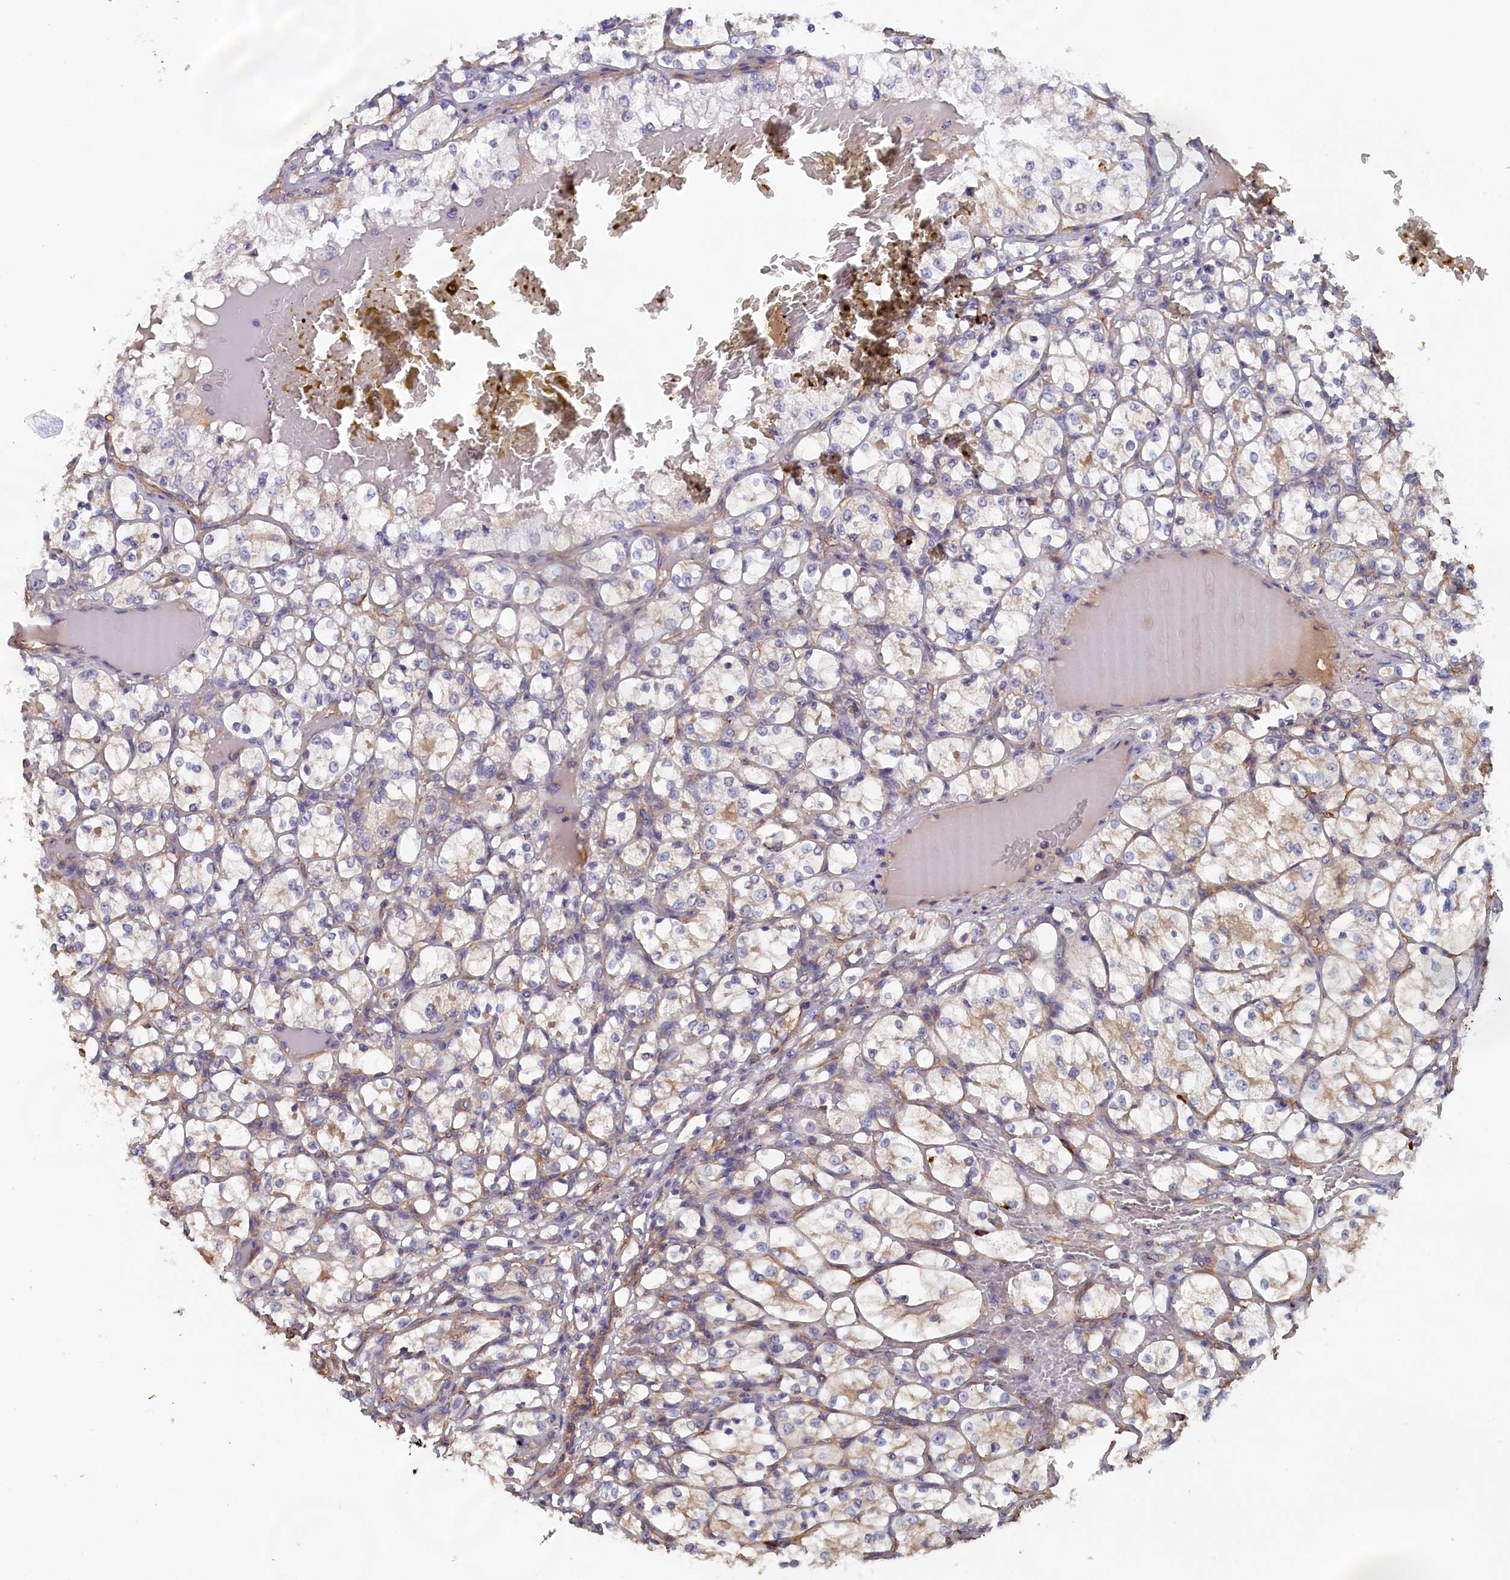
{"staining": {"intensity": "moderate", "quantity": "25%-75%", "location": "cytoplasmic/membranous"}, "tissue": "renal cancer", "cell_type": "Tumor cells", "image_type": "cancer", "snomed": [{"axis": "morphology", "description": "Adenocarcinoma, NOS"}, {"axis": "topography", "description": "Kidney"}], "caption": "Protein expression analysis of renal cancer (adenocarcinoma) reveals moderate cytoplasmic/membranous expression in about 25%-75% of tumor cells. Using DAB (3,3'-diaminobenzidine) (brown) and hematoxylin (blue) stains, captured at high magnification using brightfield microscopy.", "gene": "ANKRD2", "patient": {"sex": "female", "age": 69}}